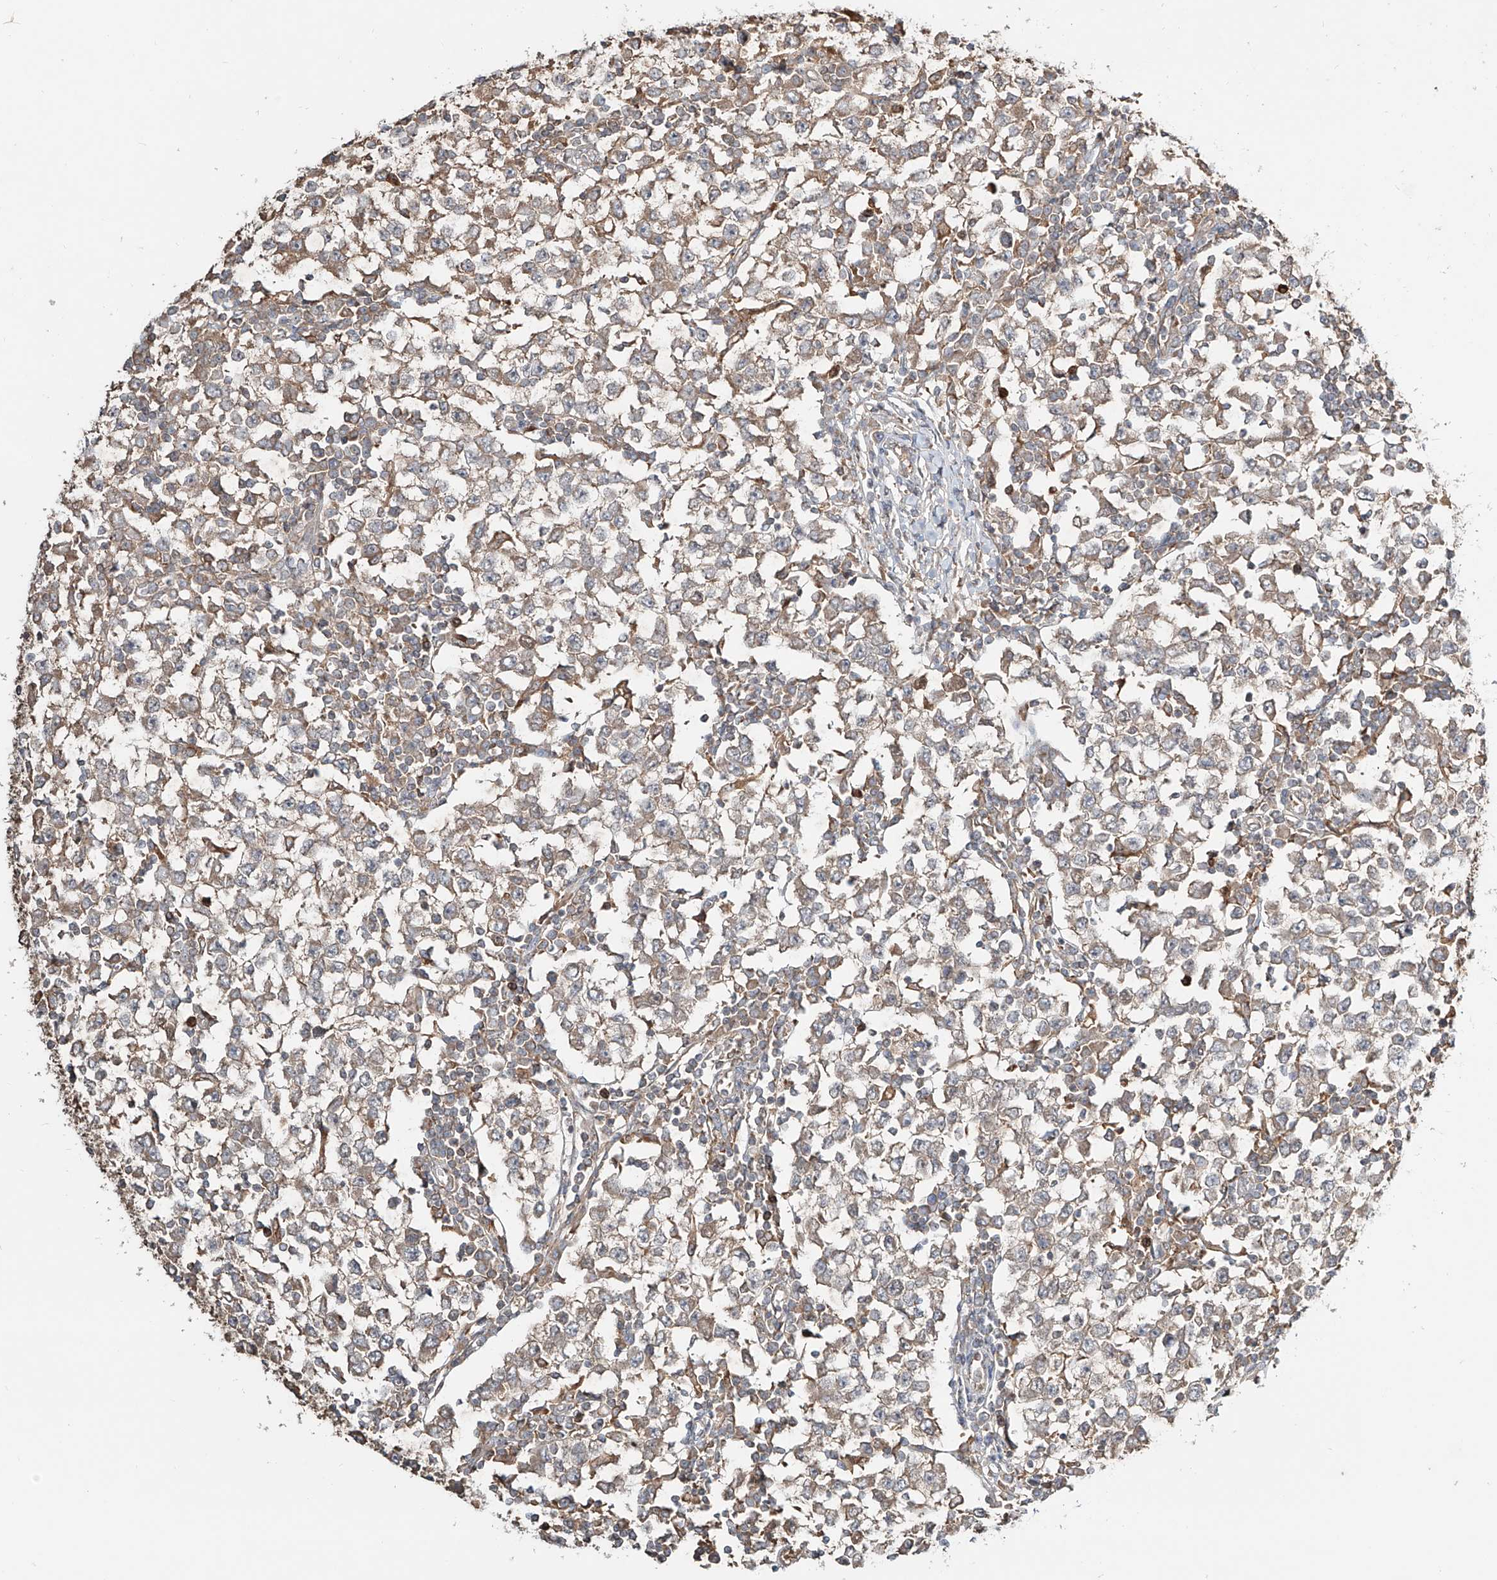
{"staining": {"intensity": "moderate", "quantity": ">75%", "location": "cytoplasmic/membranous"}, "tissue": "testis cancer", "cell_type": "Tumor cells", "image_type": "cancer", "snomed": [{"axis": "morphology", "description": "Seminoma, NOS"}, {"axis": "topography", "description": "Testis"}], "caption": "Testis cancer stained for a protein shows moderate cytoplasmic/membranous positivity in tumor cells.", "gene": "ERO1A", "patient": {"sex": "male", "age": 65}}